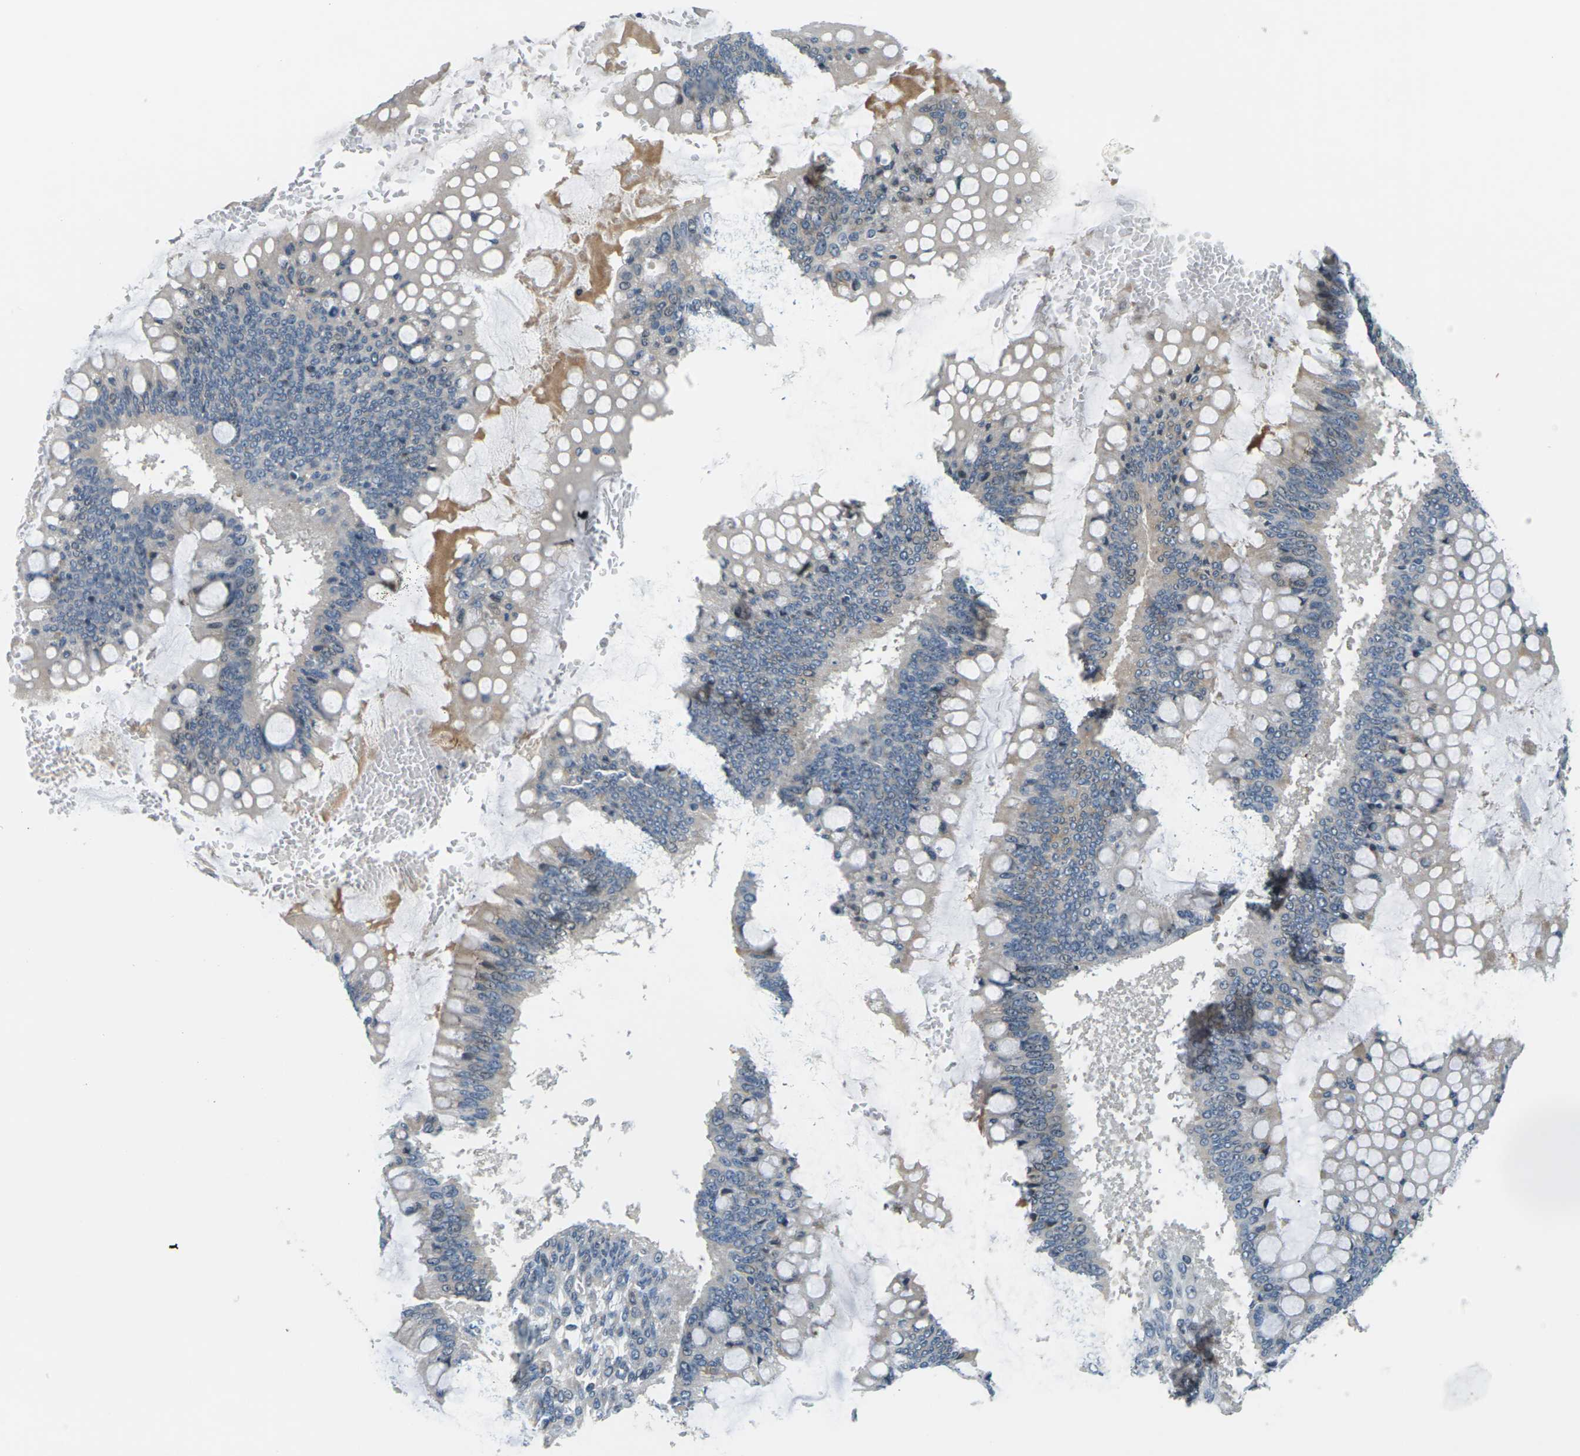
{"staining": {"intensity": "weak", "quantity": "<25%", "location": "cytoplasmic/membranous"}, "tissue": "ovarian cancer", "cell_type": "Tumor cells", "image_type": "cancer", "snomed": [{"axis": "morphology", "description": "Cystadenocarcinoma, mucinous, NOS"}, {"axis": "topography", "description": "Ovary"}], "caption": "Ovarian cancer was stained to show a protein in brown. There is no significant positivity in tumor cells.", "gene": "SLC13A3", "patient": {"sex": "female", "age": 73}}